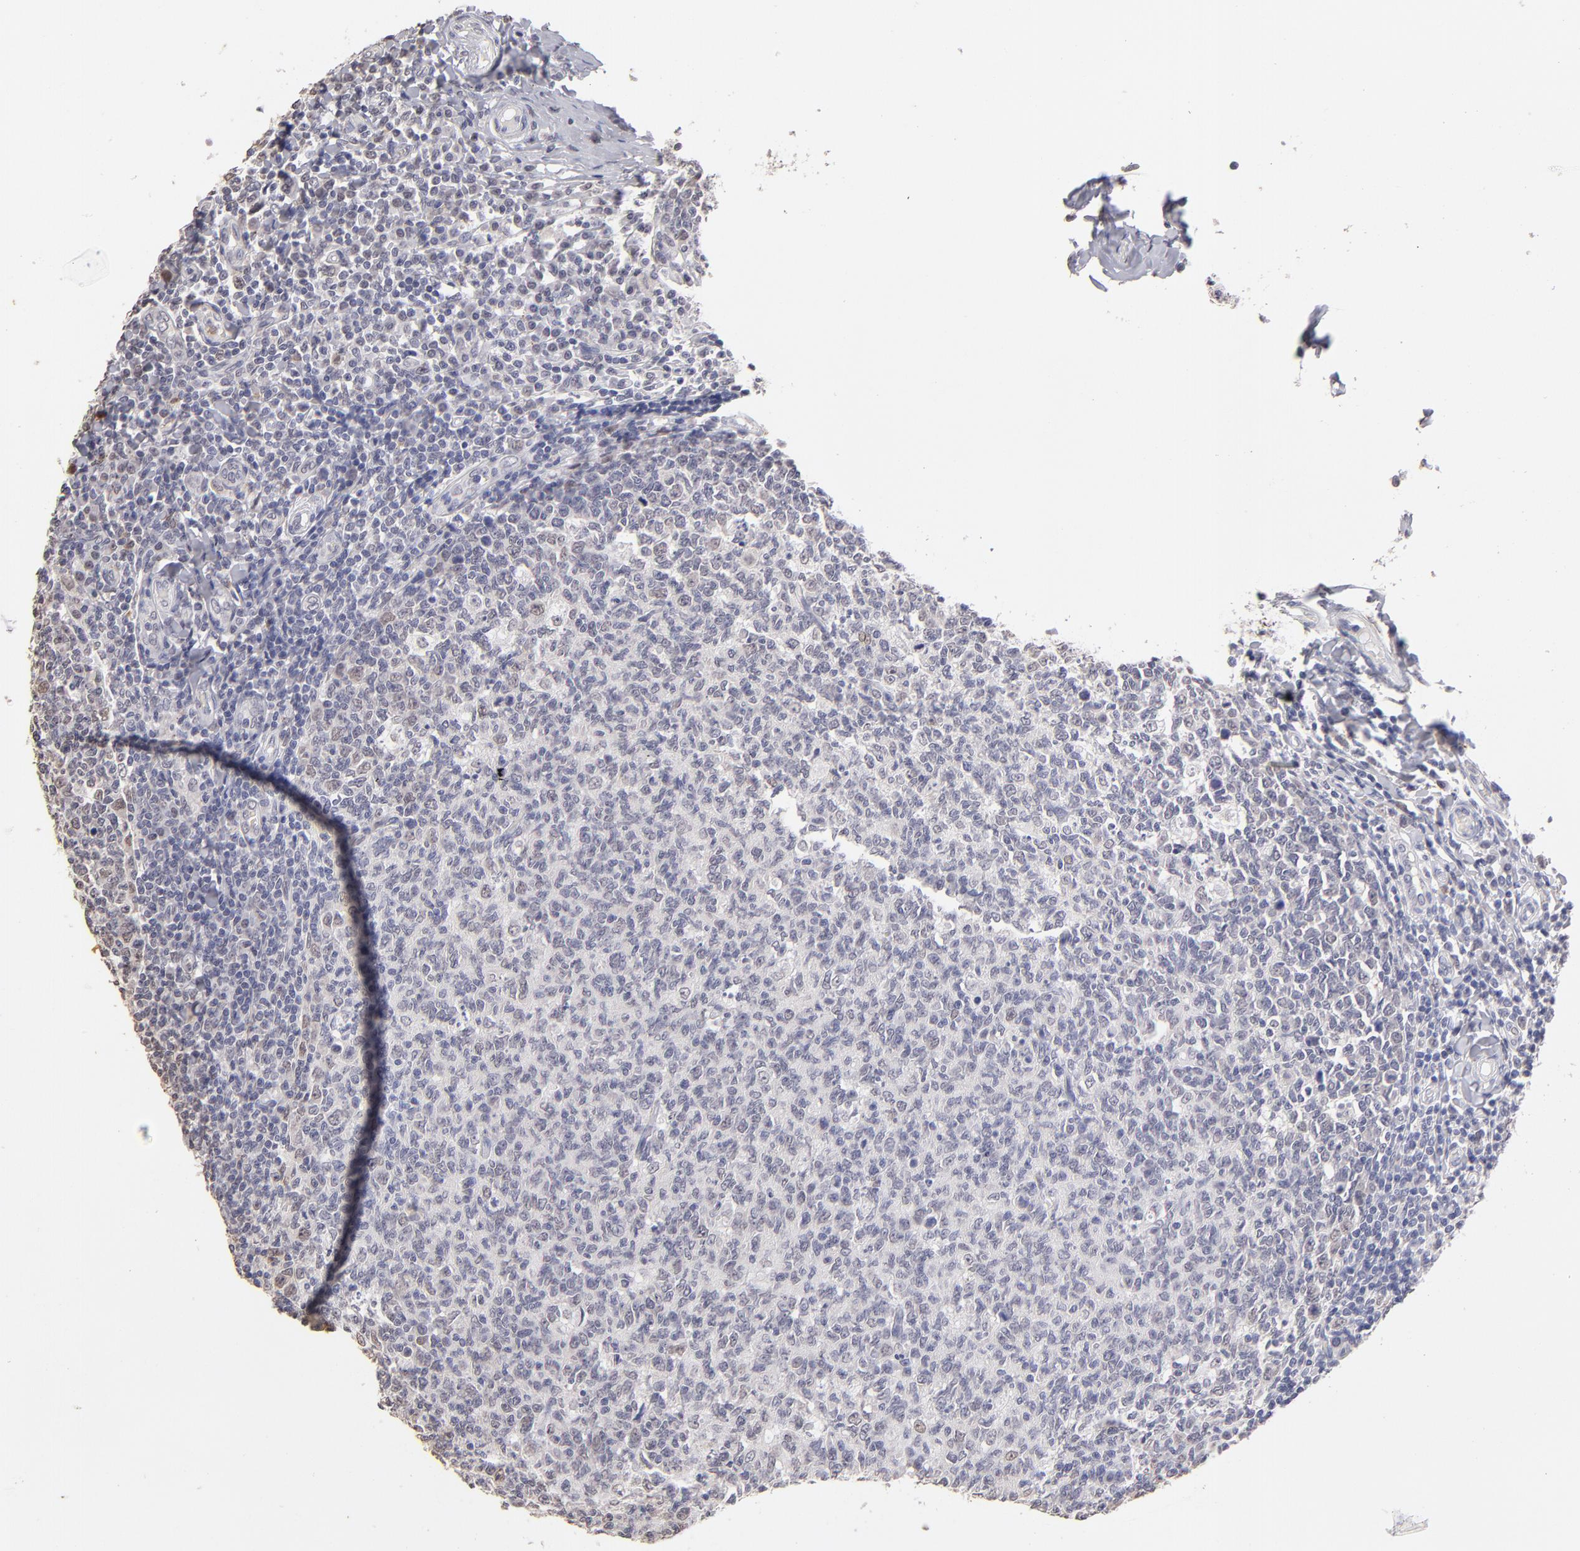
{"staining": {"intensity": "negative", "quantity": "none", "location": "none"}, "tissue": "tonsil", "cell_type": "Germinal center cells", "image_type": "normal", "snomed": [{"axis": "morphology", "description": "Normal tissue, NOS"}, {"axis": "topography", "description": "Tonsil"}], "caption": "High power microscopy micrograph of an immunohistochemistry photomicrograph of unremarkable tonsil, revealing no significant positivity in germinal center cells.", "gene": "MGAM", "patient": {"sex": "male", "age": 6}}